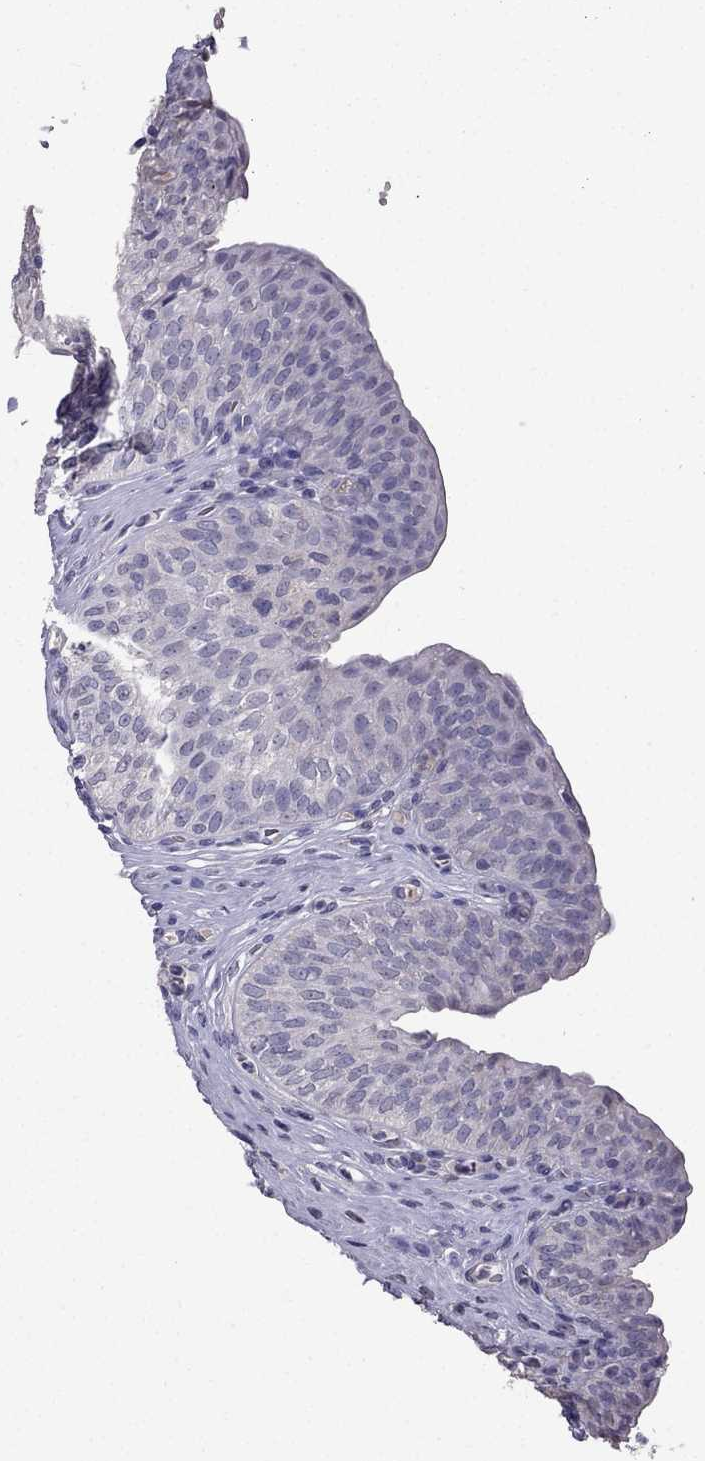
{"staining": {"intensity": "negative", "quantity": "none", "location": "none"}, "tissue": "urinary bladder", "cell_type": "Urothelial cells", "image_type": "normal", "snomed": [{"axis": "morphology", "description": "Normal tissue, NOS"}, {"axis": "topography", "description": "Urinary bladder"}], "caption": "Image shows no protein positivity in urothelial cells of normal urinary bladder.", "gene": "ARHGAP11A", "patient": {"sex": "male", "age": 66}}